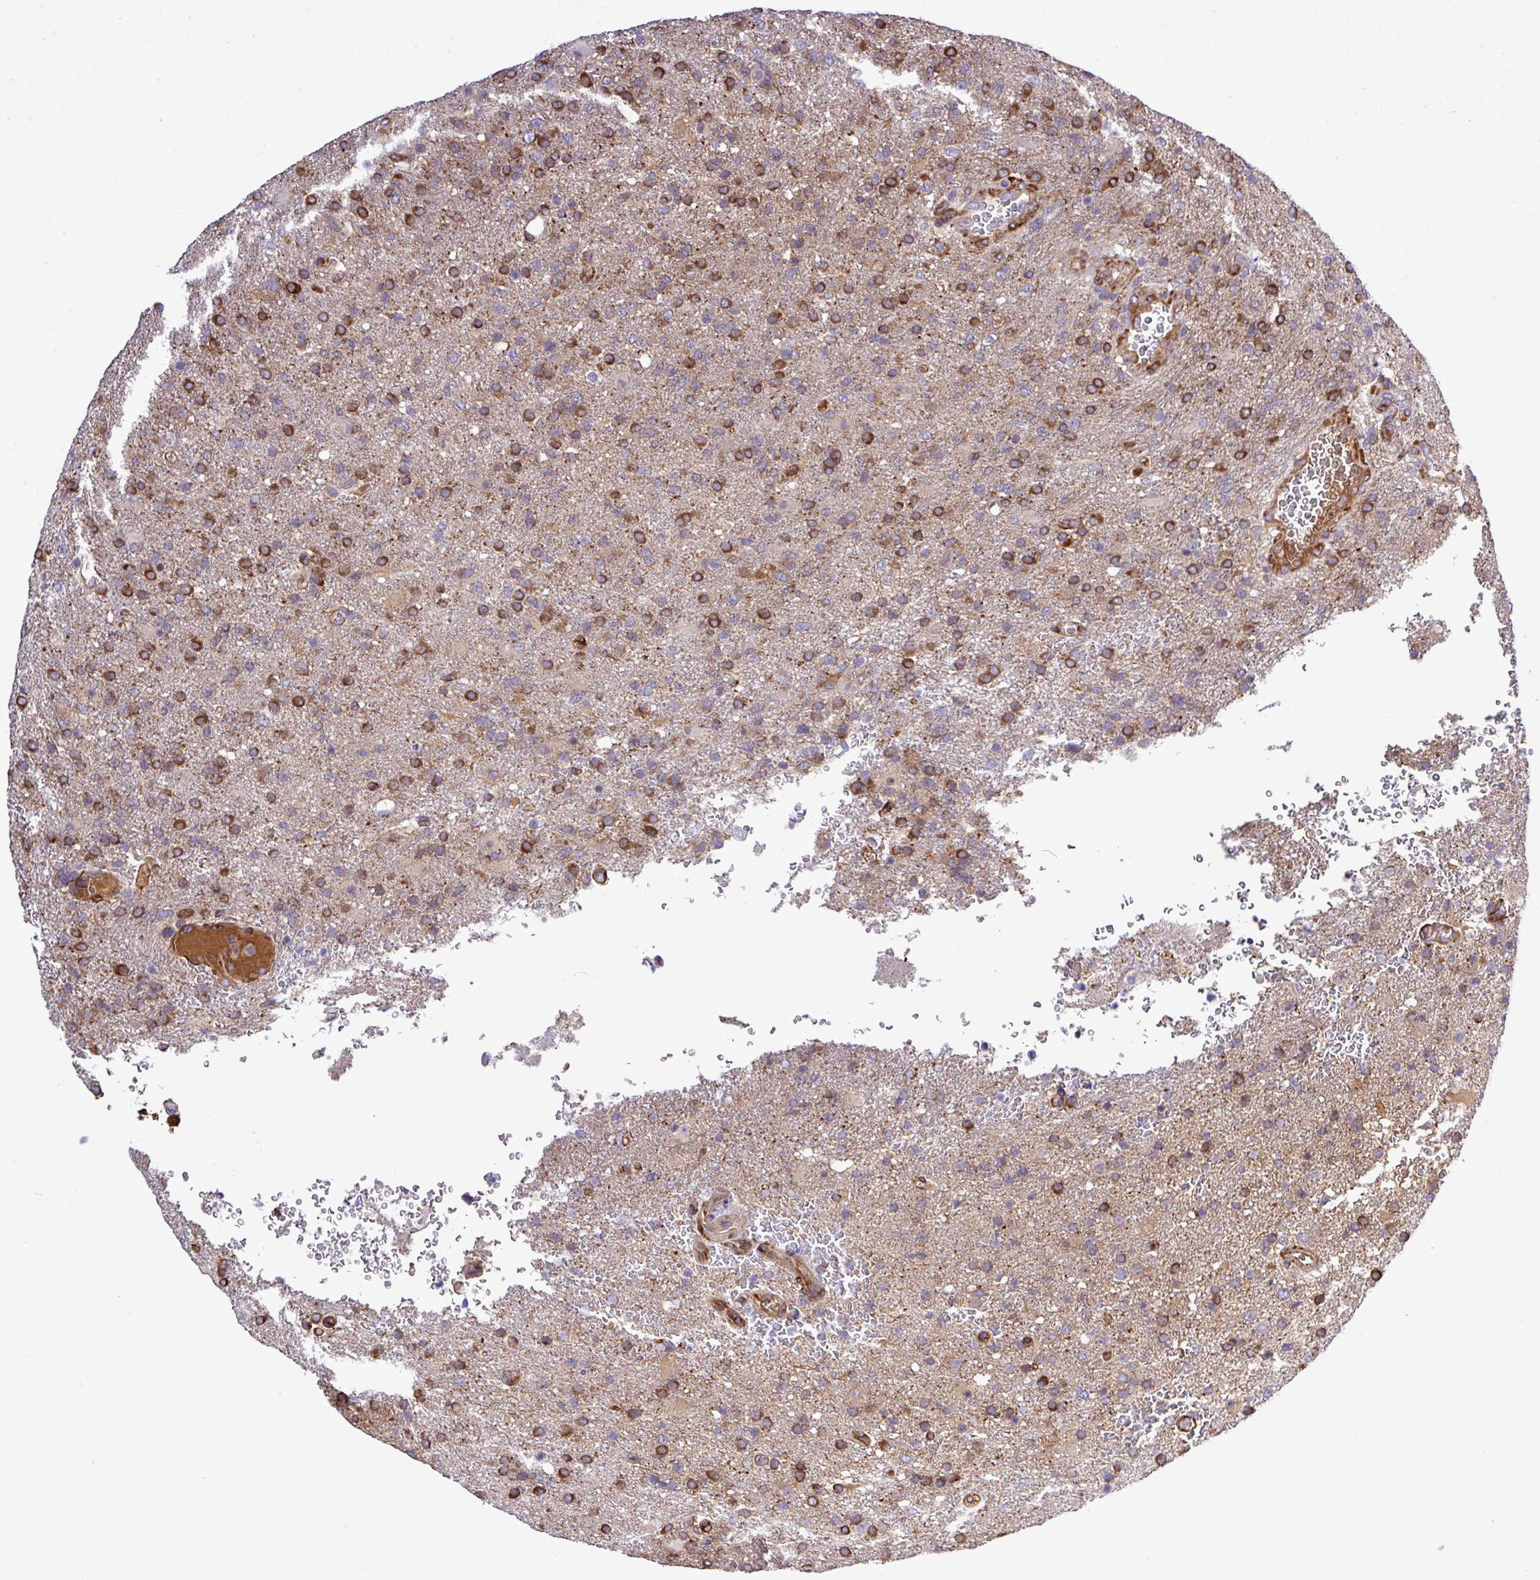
{"staining": {"intensity": "strong", "quantity": ">75%", "location": "cytoplasmic/membranous"}, "tissue": "glioma", "cell_type": "Tumor cells", "image_type": "cancer", "snomed": [{"axis": "morphology", "description": "Glioma, malignant, High grade"}, {"axis": "topography", "description": "Brain"}], "caption": "High-power microscopy captured an immunohistochemistry (IHC) image of malignant high-grade glioma, revealing strong cytoplasmic/membranous staining in about >75% of tumor cells.", "gene": "CWH43", "patient": {"sex": "female", "age": 74}}